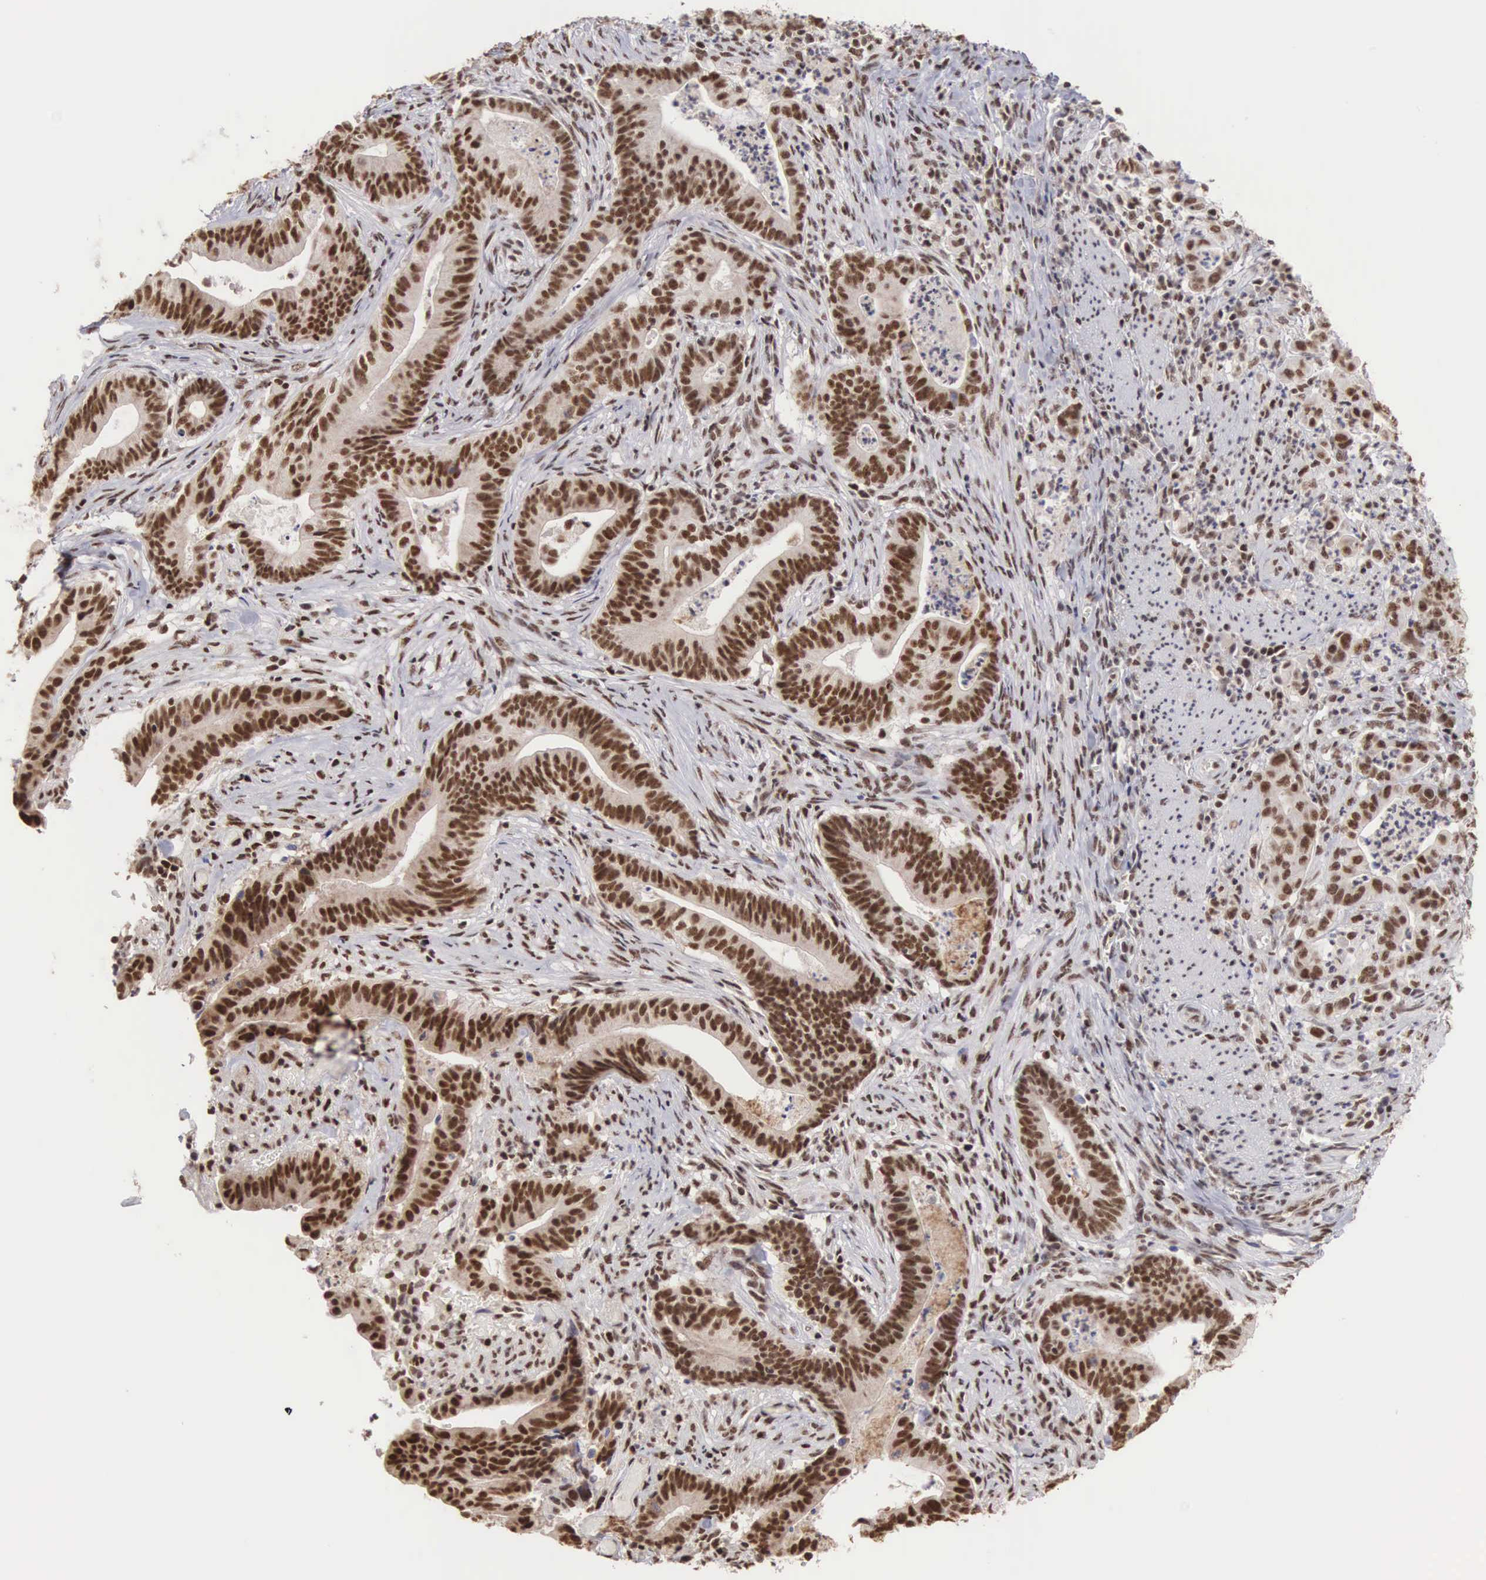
{"staining": {"intensity": "strong", "quantity": ">75%", "location": "nuclear"}, "tissue": "stomach cancer", "cell_type": "Tumor cells", "image_type": "cancer", "snomed": [{"axis": "morphology", "description": "Adenocarcinoma, NOS"}, {"axis": "topography", "description": "Stomach, lower"}], "caption": "Adenocarcinoma (stomach) was stained to show a protein in brown. There is high levels of strong nuclear staining in approximately >75% of tumor cells.", "gene": "HTATSF1", "patient": {"sex": "female", "age": 86}}